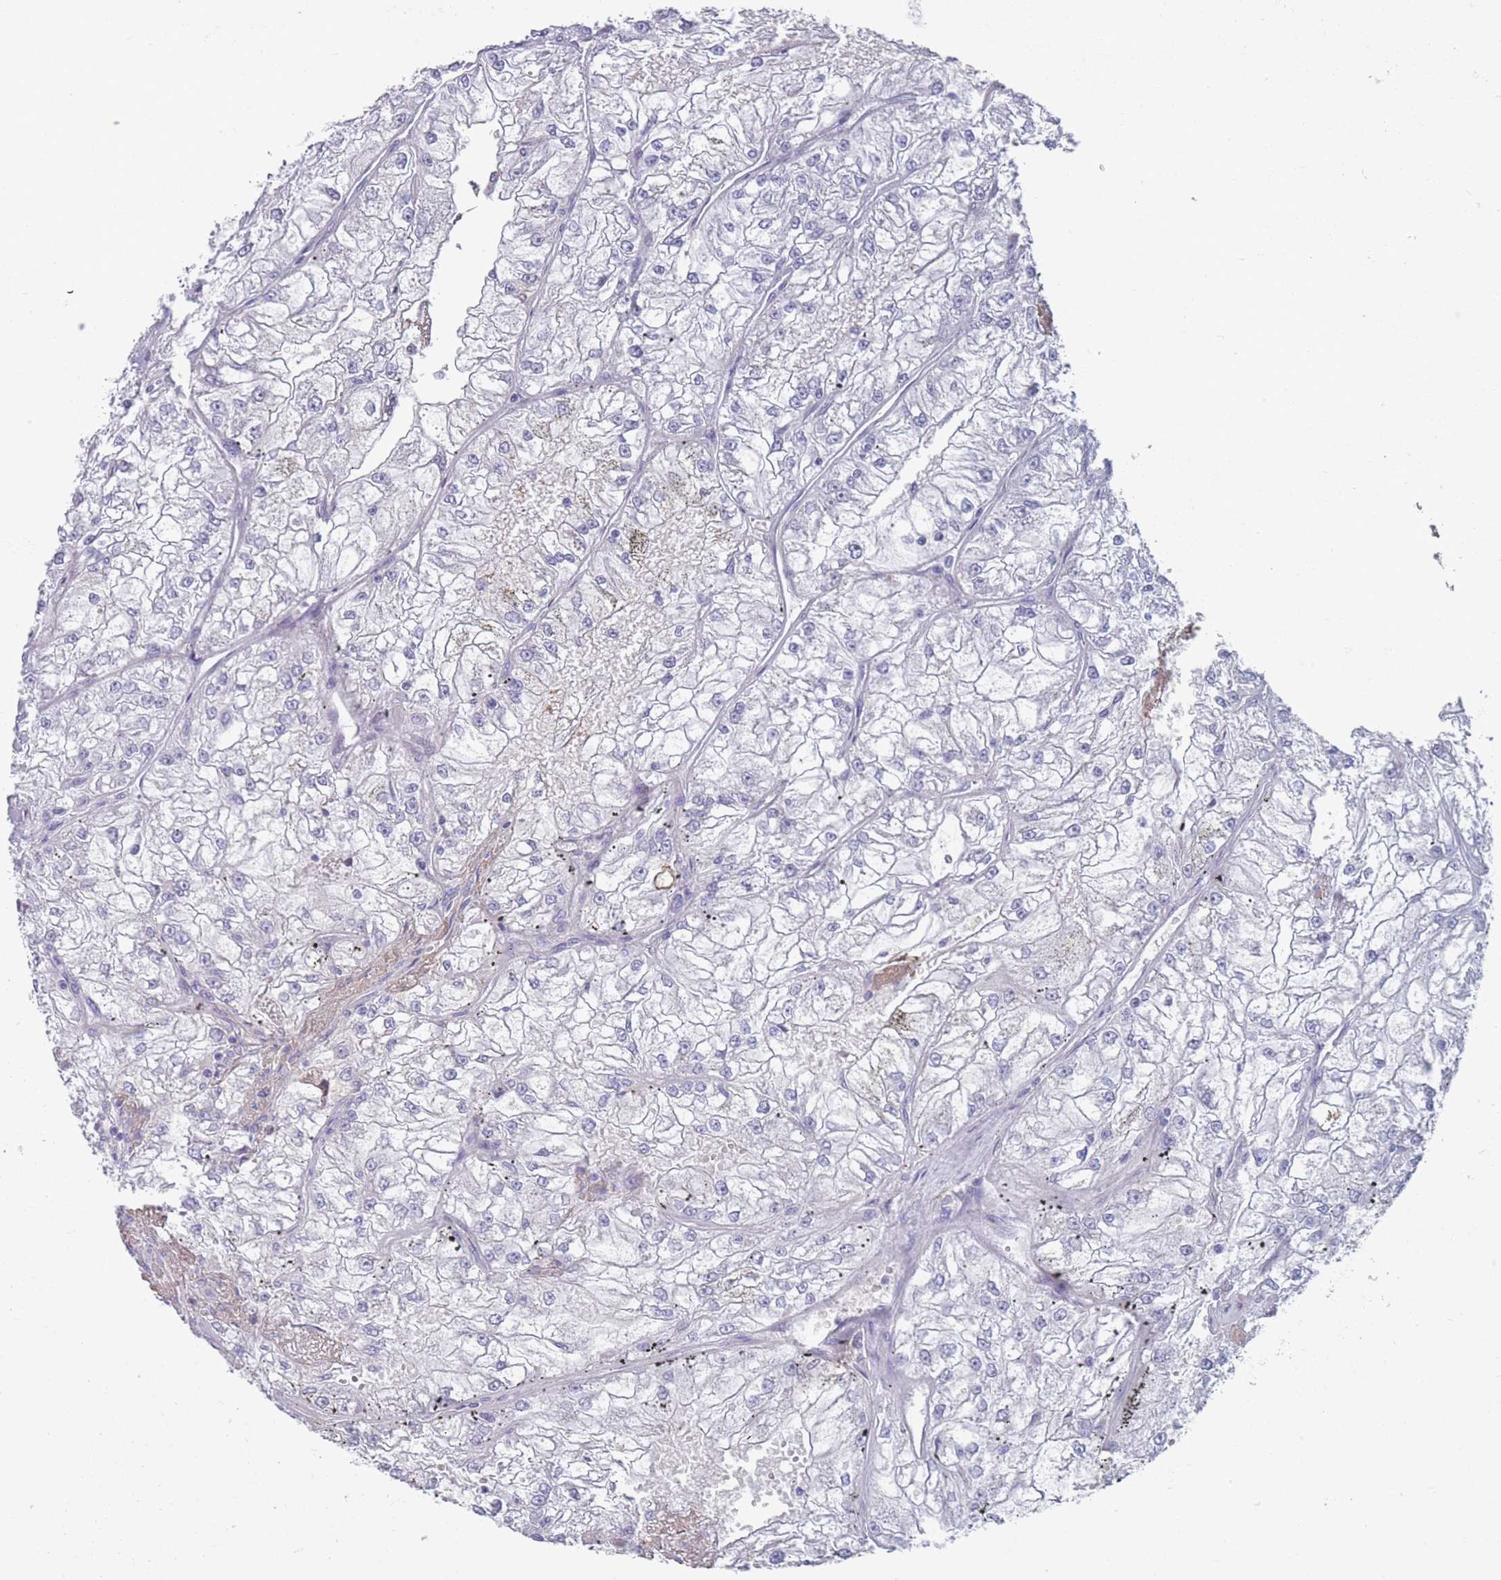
{"staining": {"intensity": "negative", "quantity": "none", "location": "none"}, "tissue": "renal cancer", "cell_type": "Tumor cells", "image_type": "cancer", "snomed": [{"axis": "morphology", "description": "Adenocarcinoma, NOS"}, {"axis": "topography", "description": "Kidney"}], "caption": "Immunohistochemistry micrograph of neoplastic tissue: human renal cancer (adenocarcinoma) stained with DAB demonstrates no significant protein positivity in tumor cells. (Brightfield microscopy of DAB (3,3'-diaminobenzidine) immunohistochemistry (IHC) at high magnification).", "gene": "ST8SIA5", "patient": {"sex": "female", "age": 72}}